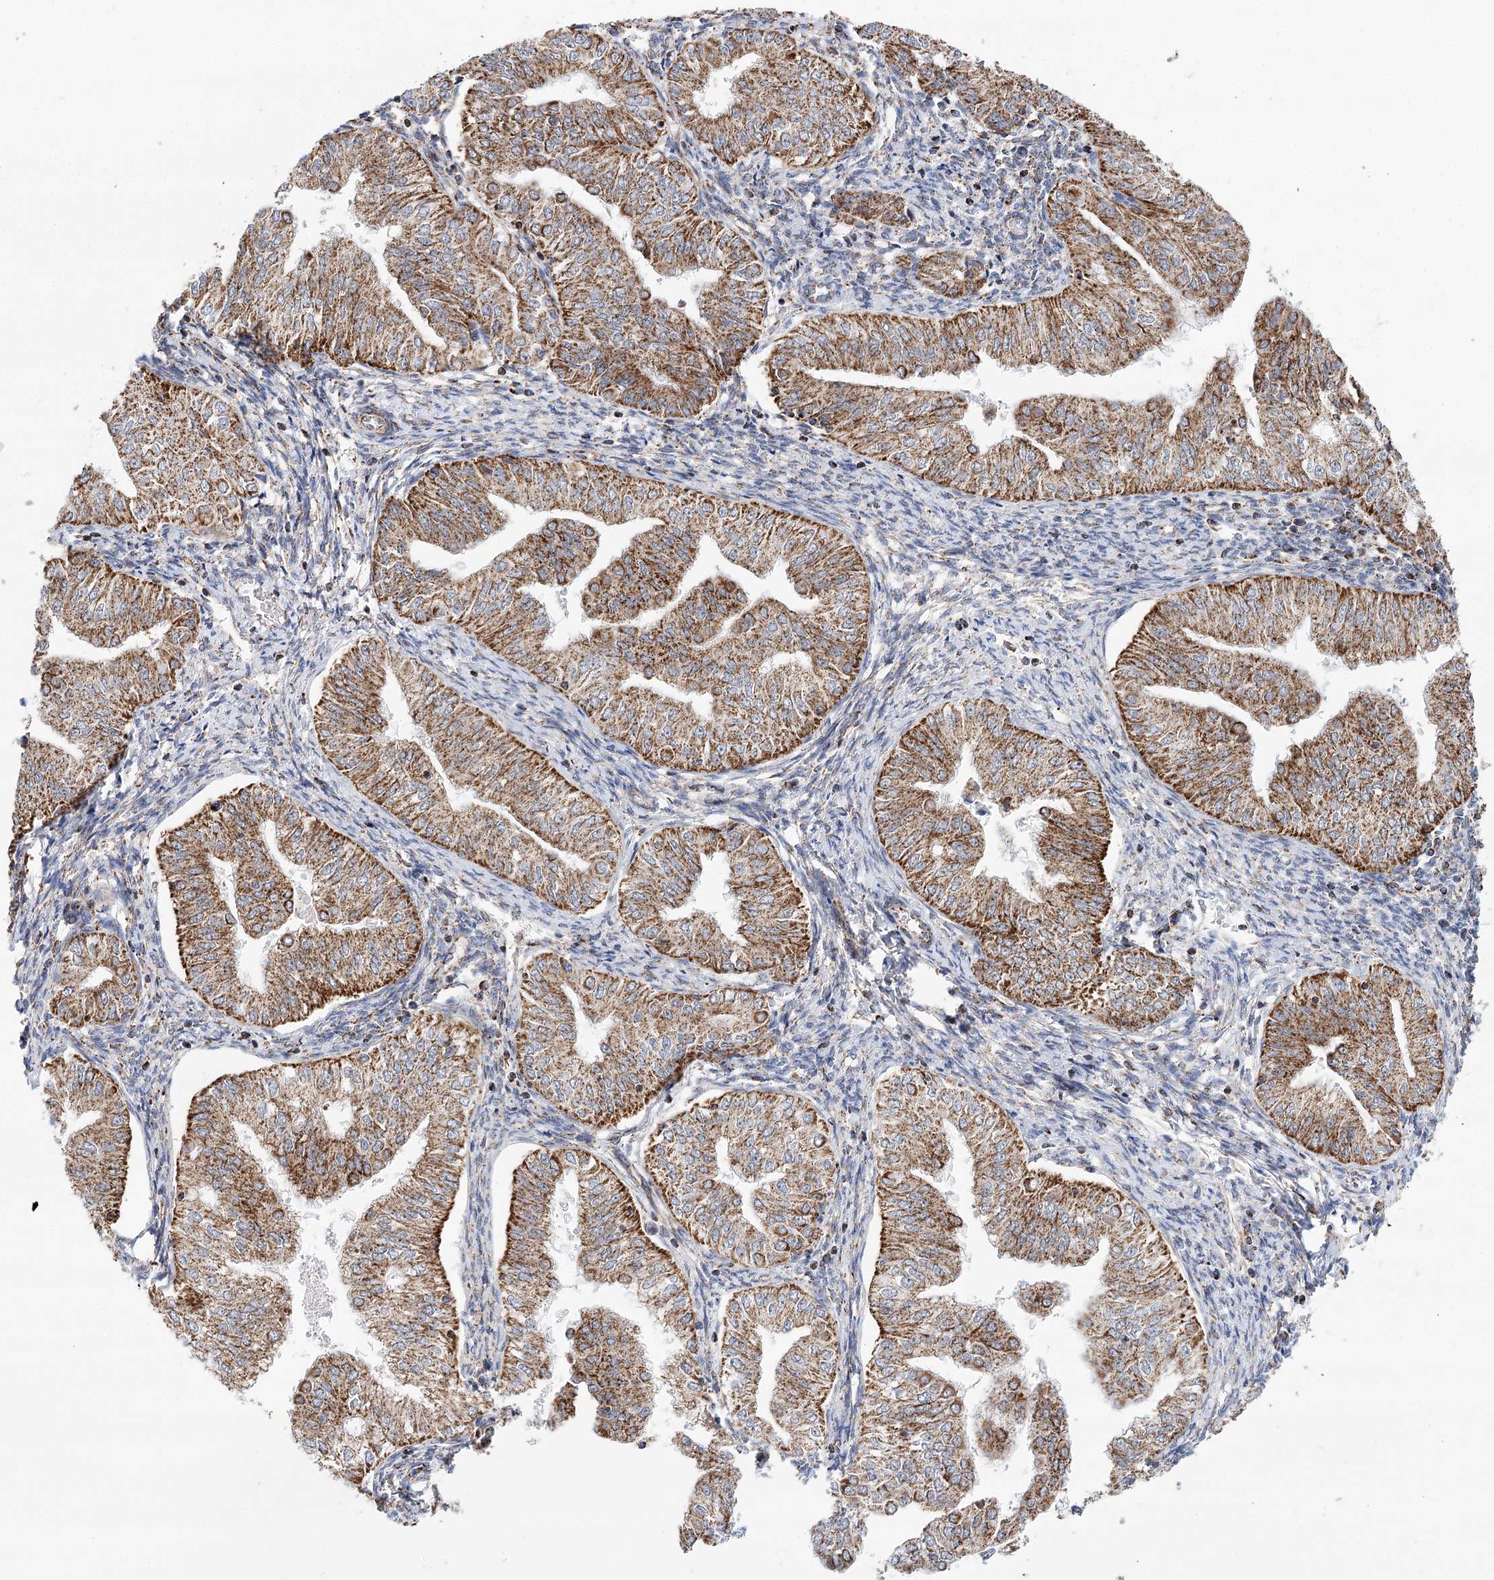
{"staining": {"intensity": "strong", "quantity": ">75%", "location": "cytoplasmic/membranous"}, "tissue": "endometrial cancer", "cell_type": "Tumor cells", "image_type": "cancer", "snomed": [{"axis": "morphology", "description": "Normal tissue, NOS"}, {"axis": "morphology", "description": "Adenocarcinoma, NOS"}, {"axis": "topography", "description": "Endometrium"}], "caption": "Brown immunohistochemical staining in endometrial cancer shows strong cytoplasmic/membranous staining in about >75% of tumor cells.", "gene": "LSS", "patient": {"sex": "female", "age": 53}}